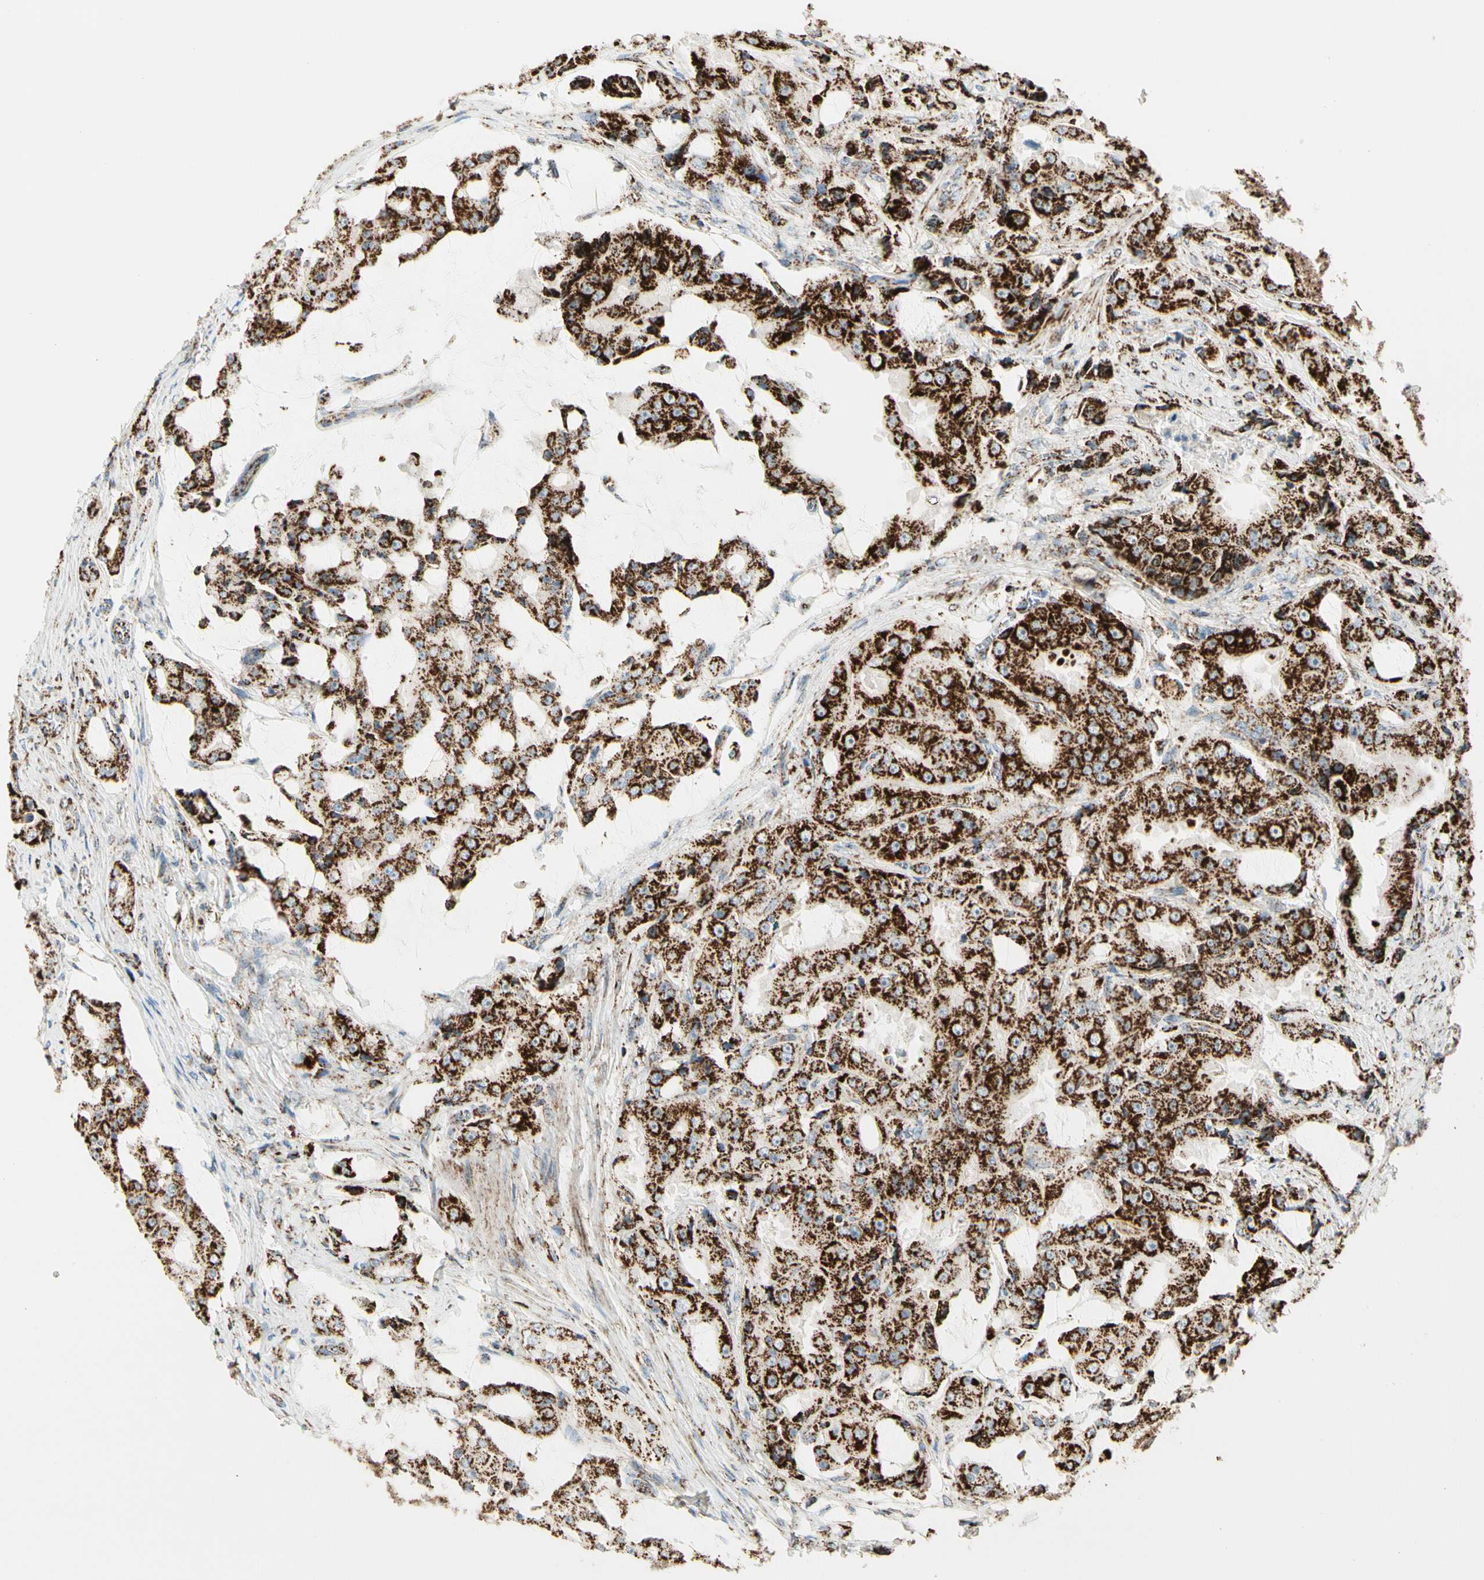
{"staining": {"intensity": "strong", "quantity": ">75%", "location": "cytoplasmic/membranous"}, "tissue": "prostate cancer", "cell_type": "Tumor cells", "image_type": "cancer", "snomed": [{"axis": "morphology", "description": "Adenocarcinoma, High grade"}, {"axis": "topography", "description": "Prostate"}], "caption": "Immunohistochemistry (IHC) photomicrograph of neoplastic tissue: human prostate high-grade adenocarcinoma stained using immunohistochemistry (IHC) exhibits high levels of strong protein expression localized specifically in the cytoplasmic/membranous of tumor cells, appearing as a cytoplasmic/membranous brown color.", "gene": "ME2", "patient": {"sex": "male", "age": 73}}